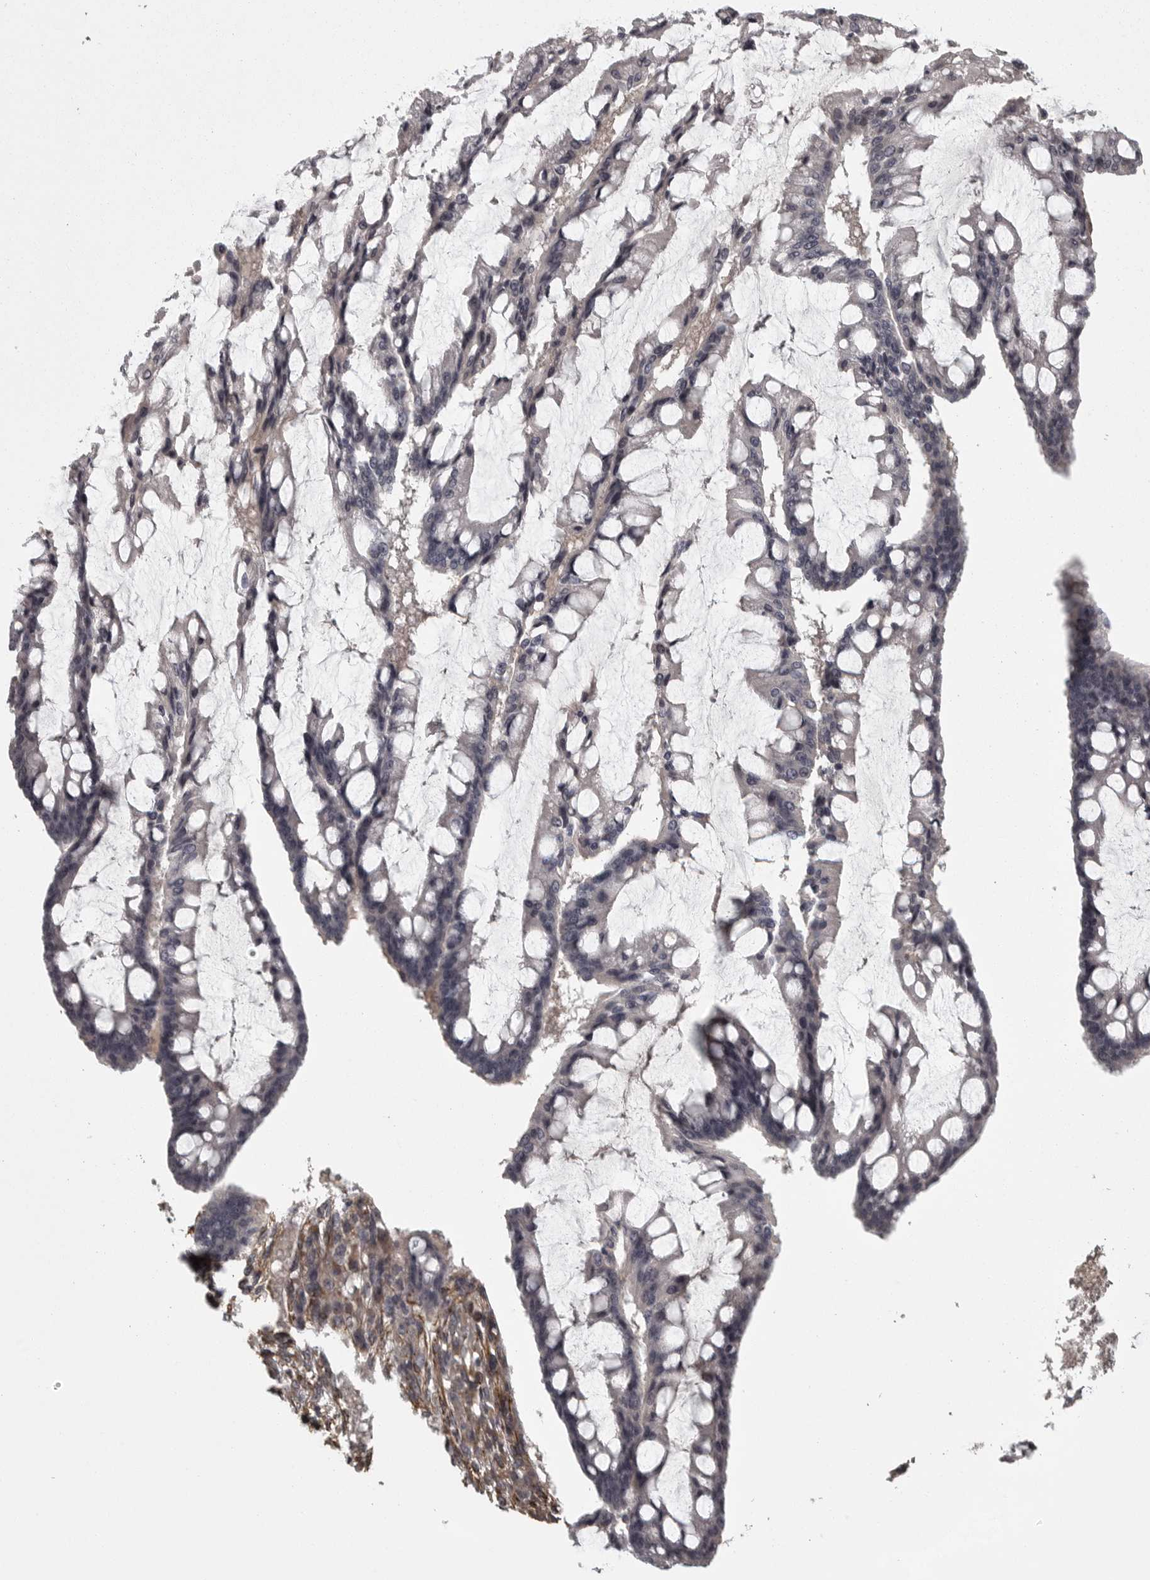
{"staining": {"intensity": "negative", "quantity": "none", "location": "none"}, "tissue": "ovarian cancer", "cell_type": "Tumor cells", "image_type": "cancer", "snomed": [{"axis": "morphology", "description": "Cystadenocarcinoma, mucinous, NOS"}, {"axis": "topography", "description": "Ovary"}], "caption": "A photomicrograph of human mucinous cystadenocarcinoma (ovarian) is negative for staining in tumor cells.", "gene": "FAAP100", "patient": {"sex": "female", "age": 73}}